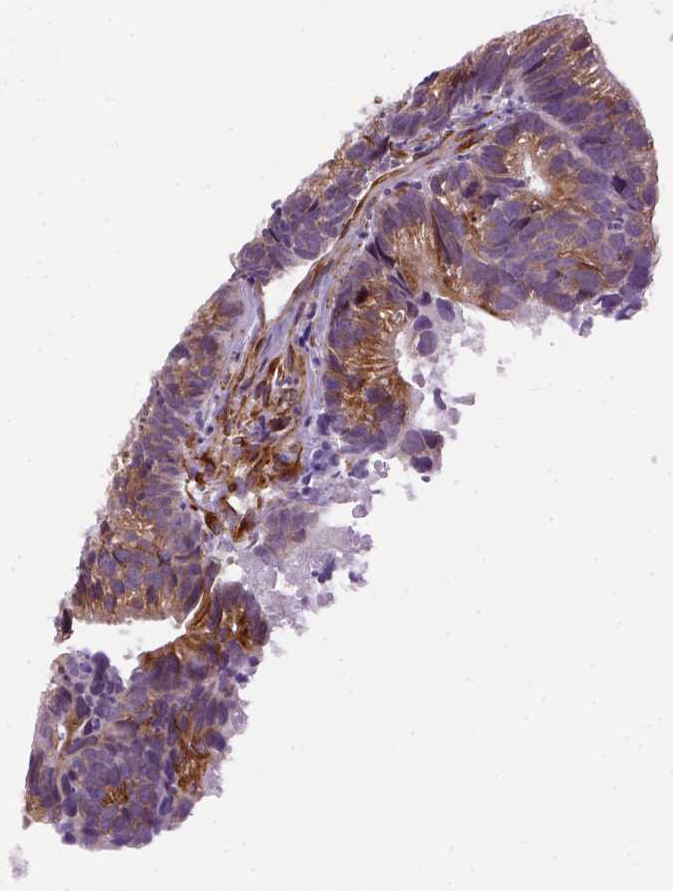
{"staining": {"intensity": "moderate", "quantity": ">75%", "location": "cytoplasmic/membranous"}, "tissue": "head and neck cancer", "cell_type": "Tumor cells", "image_type": "cancer", "snomed": [{"axis": "morphology", "description": "Adenocarcinoma, NOS"}, {"axis": "topography", "description": "Head-Neck"}], "caption": "Tumor cells show medium levels of moderate cytoplasmic/membranous expression in approximately >75% of cells in adenocarcinoma (head and neck).", "gene": "KAZN", "patient": {"sex": "male", "age": 62}}